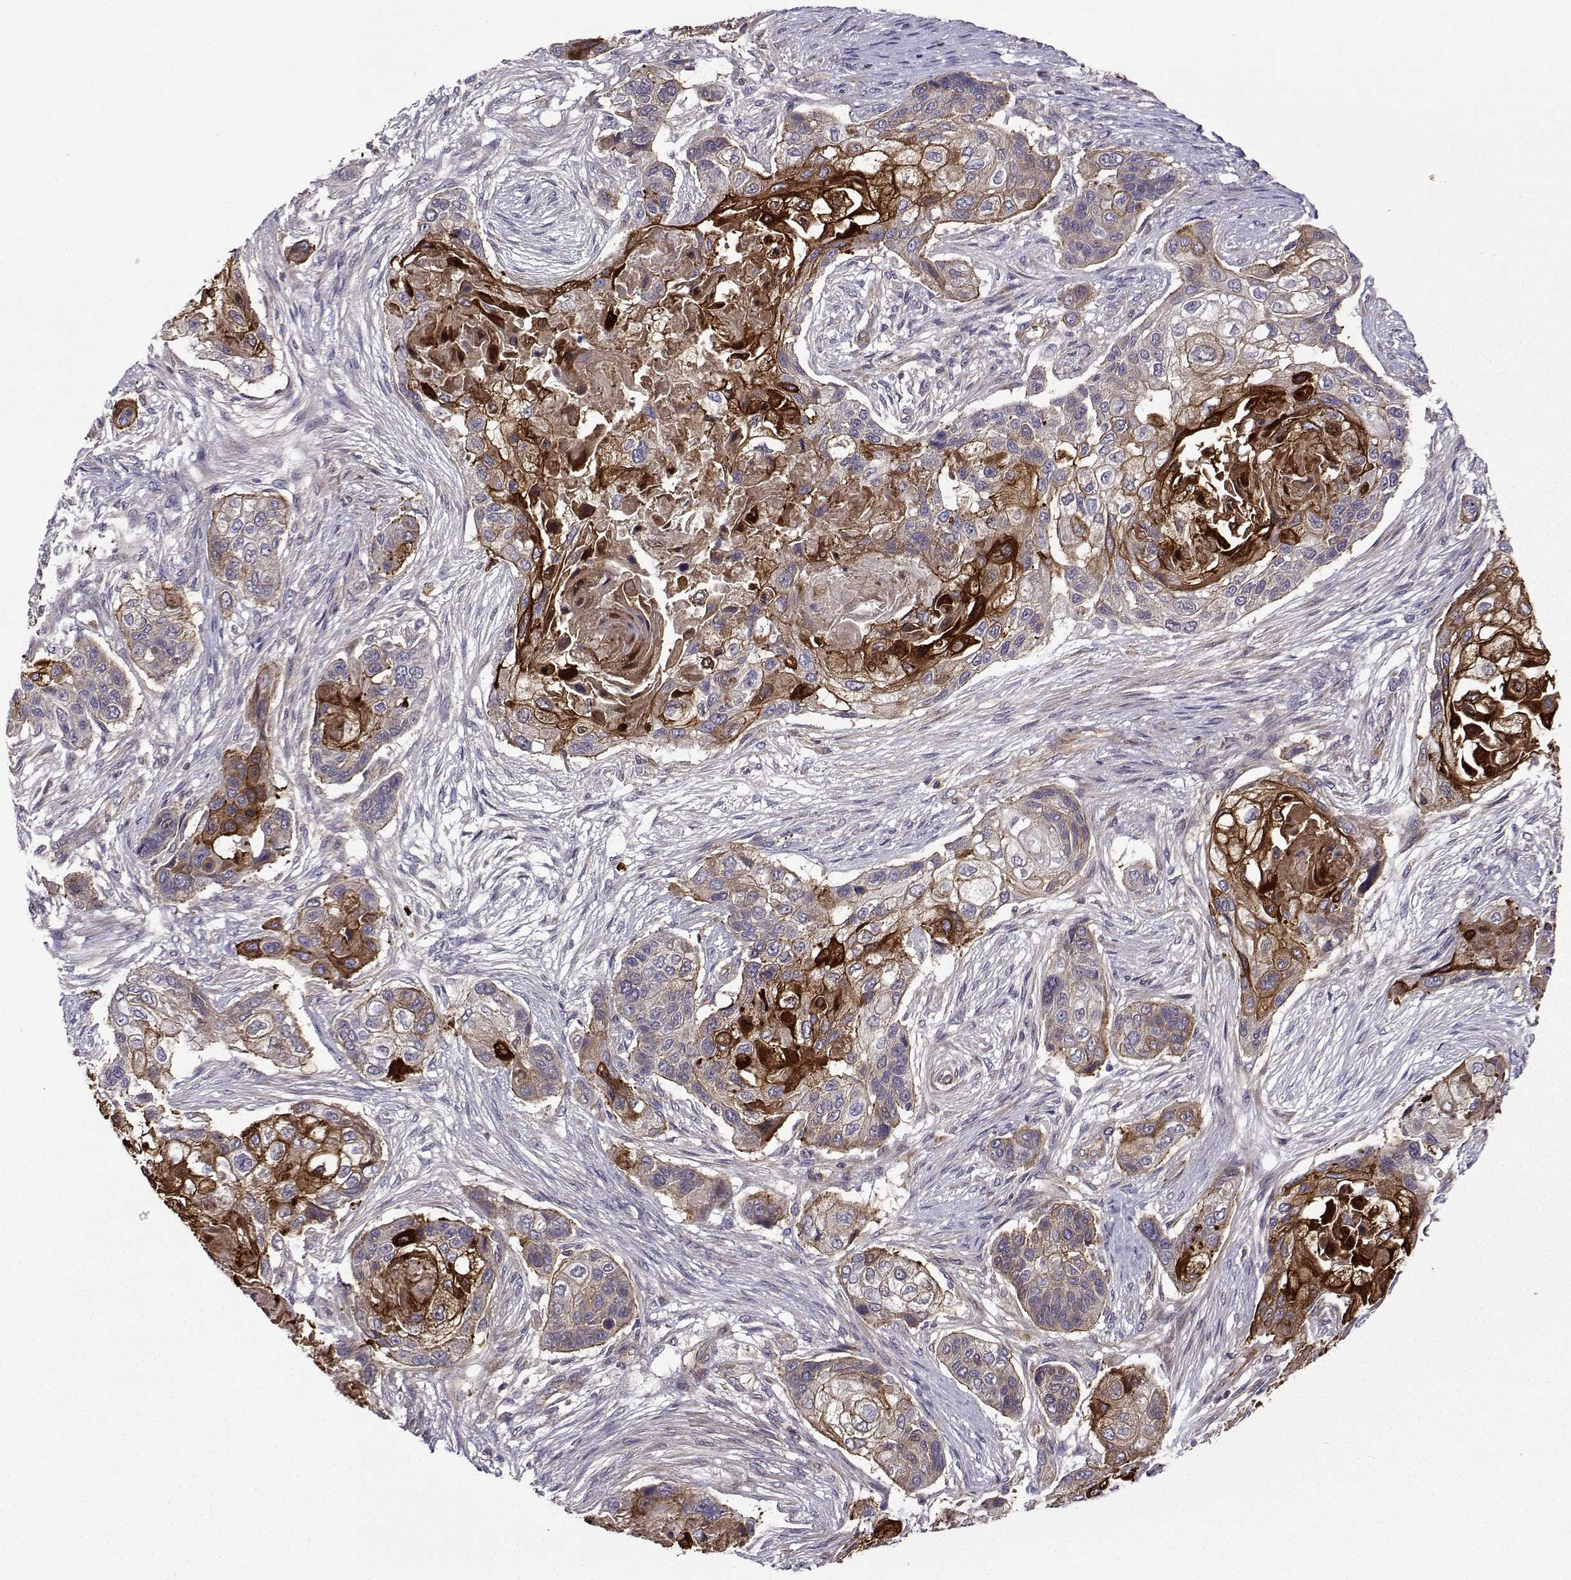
{"staining": {"intensity": "strong", "quantity": "<25%", "location": "cytoplasmic/membranous"}, "tissue": "lung cancer", "cell_type": "Tumor cells", "image_type": "cancer", "snomed": [{"axis": "morphology", "description": "Squamous cell carcinoma, NOS"}, {"axis": "topography", "description": "Lung"}], "caption": "The image reveals immunohistochemical staining of lung cancer. There is strong cytoplasmic/membranous expression is identified in about <25% of tumor cells.", "gene": "ITGB8", "patient": {"sex": "male", "age": 69}}